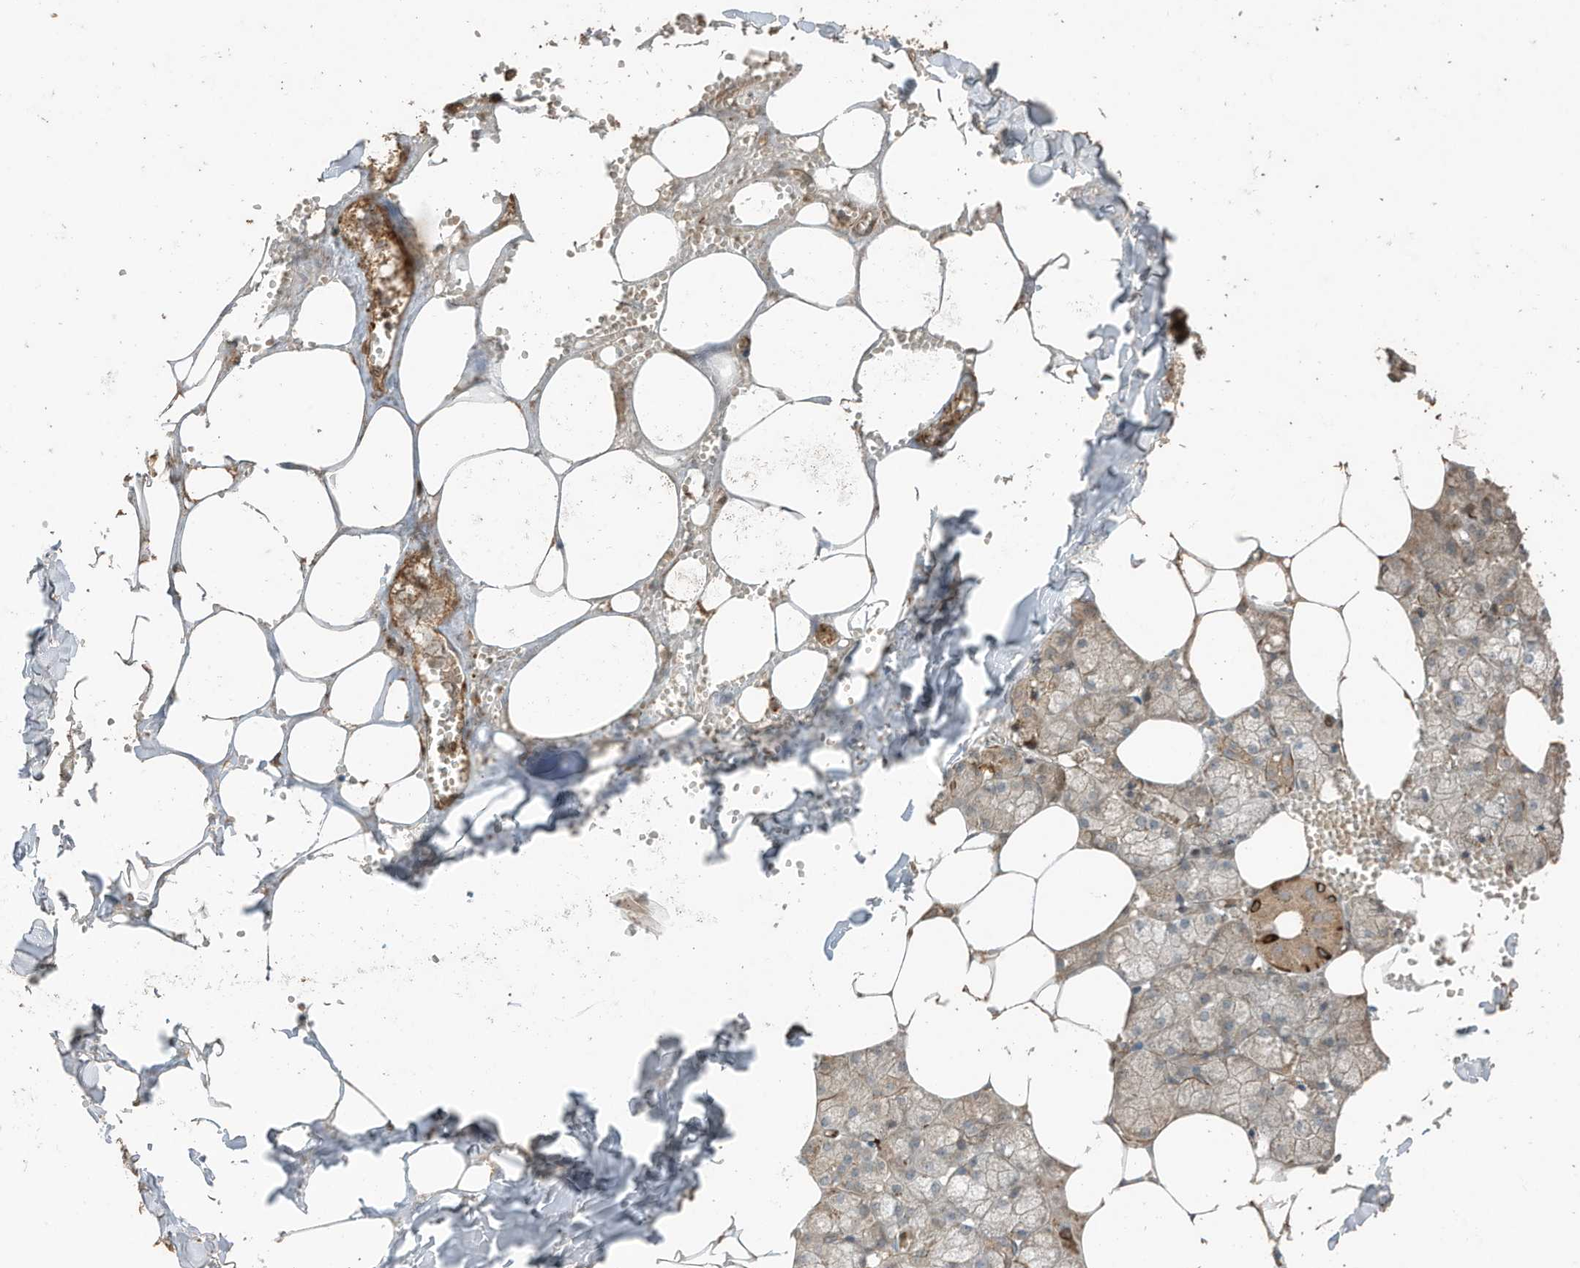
{"staining": {"intensity": "moderate", "quantity": "25%-75%", "location": "cytoplasmic/membranous"}, "tissue": "salivary gland", "cell_type": "Glandular cells", "image_type": "normal", "snomed": [{"axis": "morphology", "description": "Normal tissue, NOS"}, {"axis": "topography", "description": "Salivary gland"}], "caption": "Immunohistochemistry (IHC) (DAB (3,3'-diaminobenzidine)) staining of benign human salivary gland reveals moderate cytoplasmic/membranous protein positivity in about 25%-75% of glandular cells.", "gene": "ZNF653", "patient": {"sex": "male", "age": 62}}